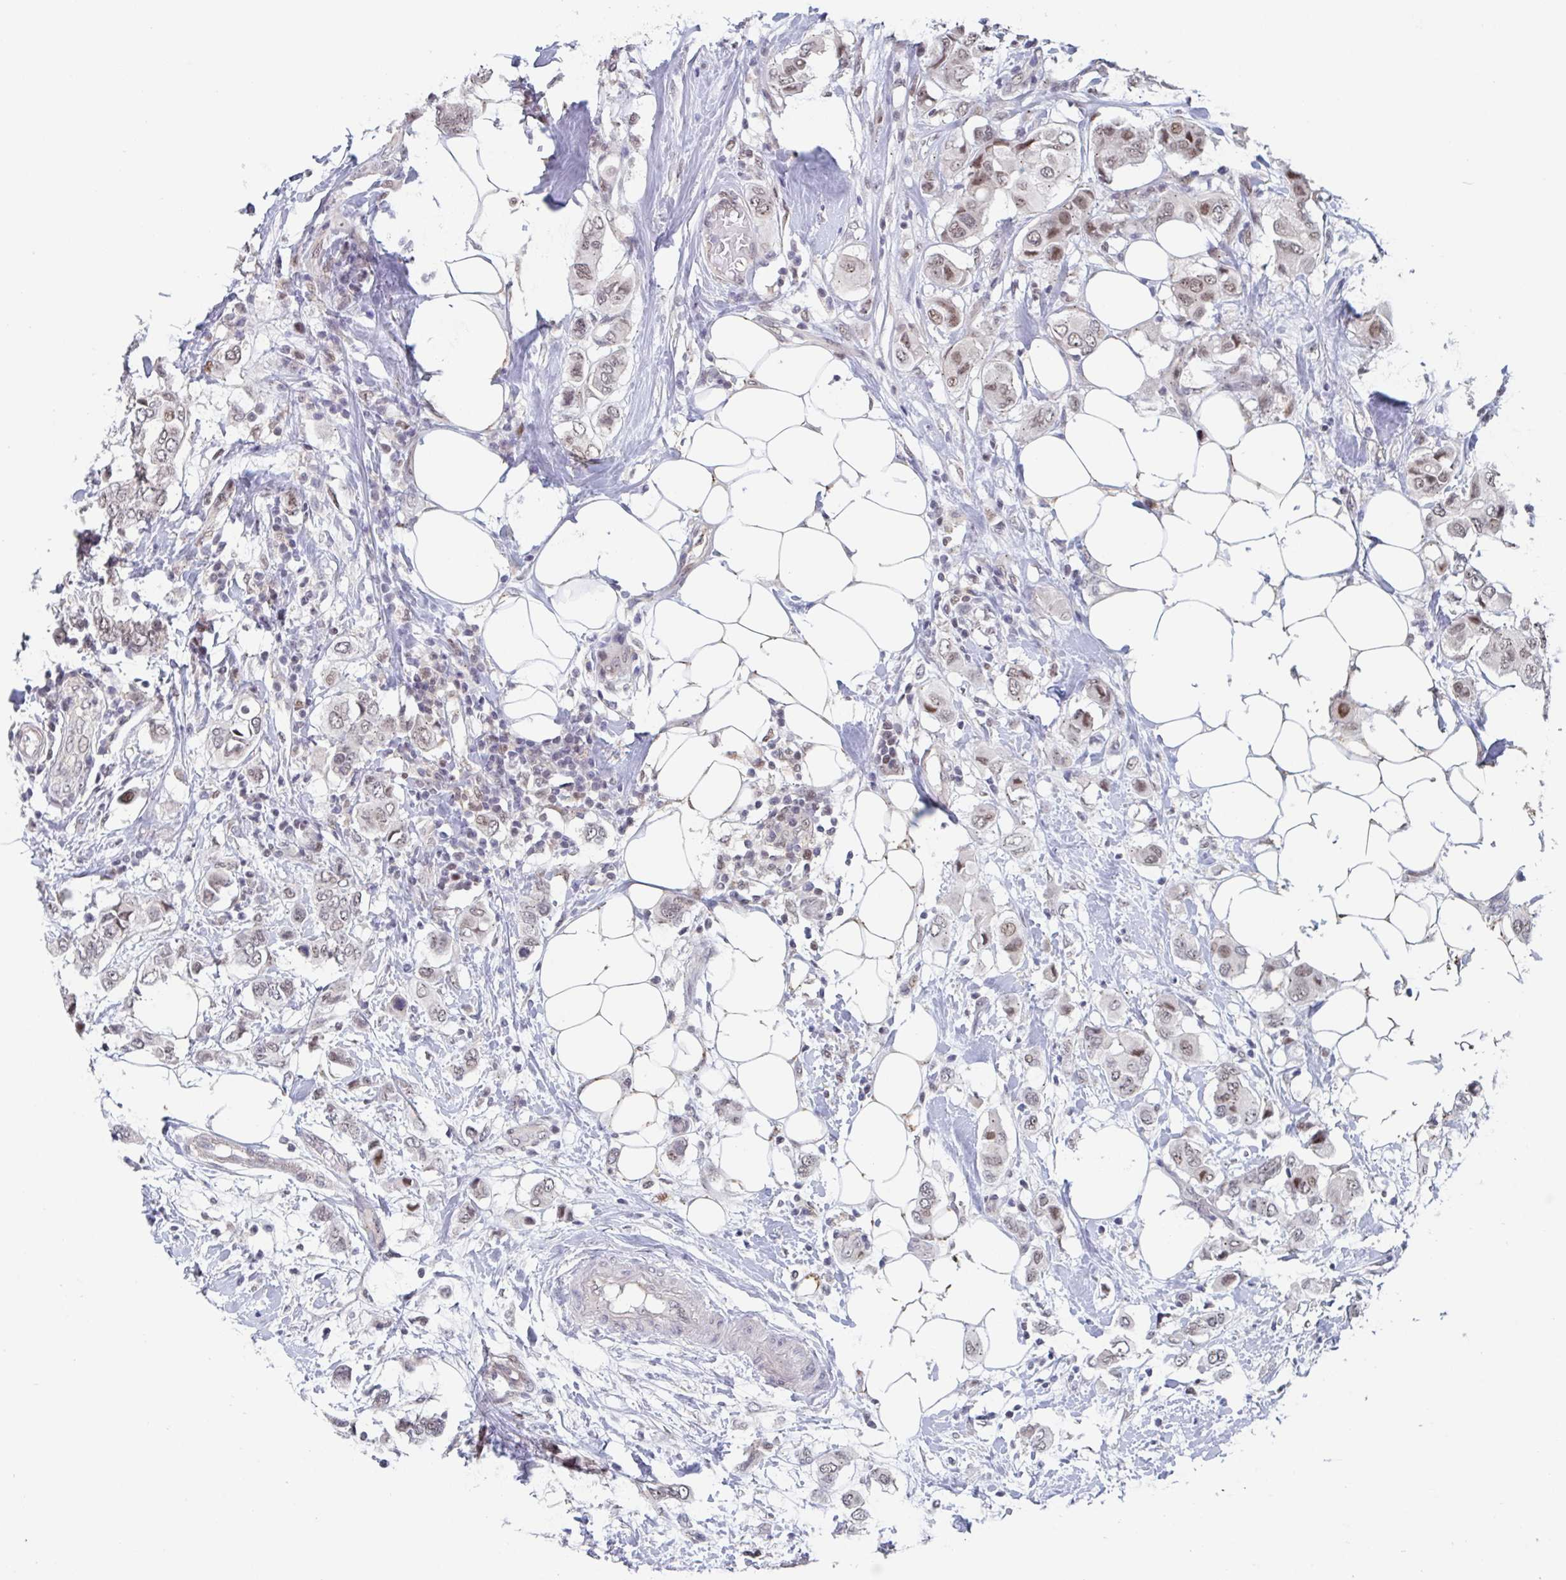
{"staining": {"intensity": "moderate", "quantity": "25%-75%", "location": "nuclear"}, "tissue": "breast cancer", "cell_type": "Tumor cells", "image_type": "cancer", "snomed": [{"axis": "morphology", "description": "Lobular carcinoma"}, {"axis": "topography", "description": "Breast"}], "caption": "Protein expression analysis of breast lobular carcinoma demonstrates moderate nuclear staining in approximately 25%-75% of tumor cells.", "gene": "RNF212", "patient": {"sex": "female", "age": 51}}